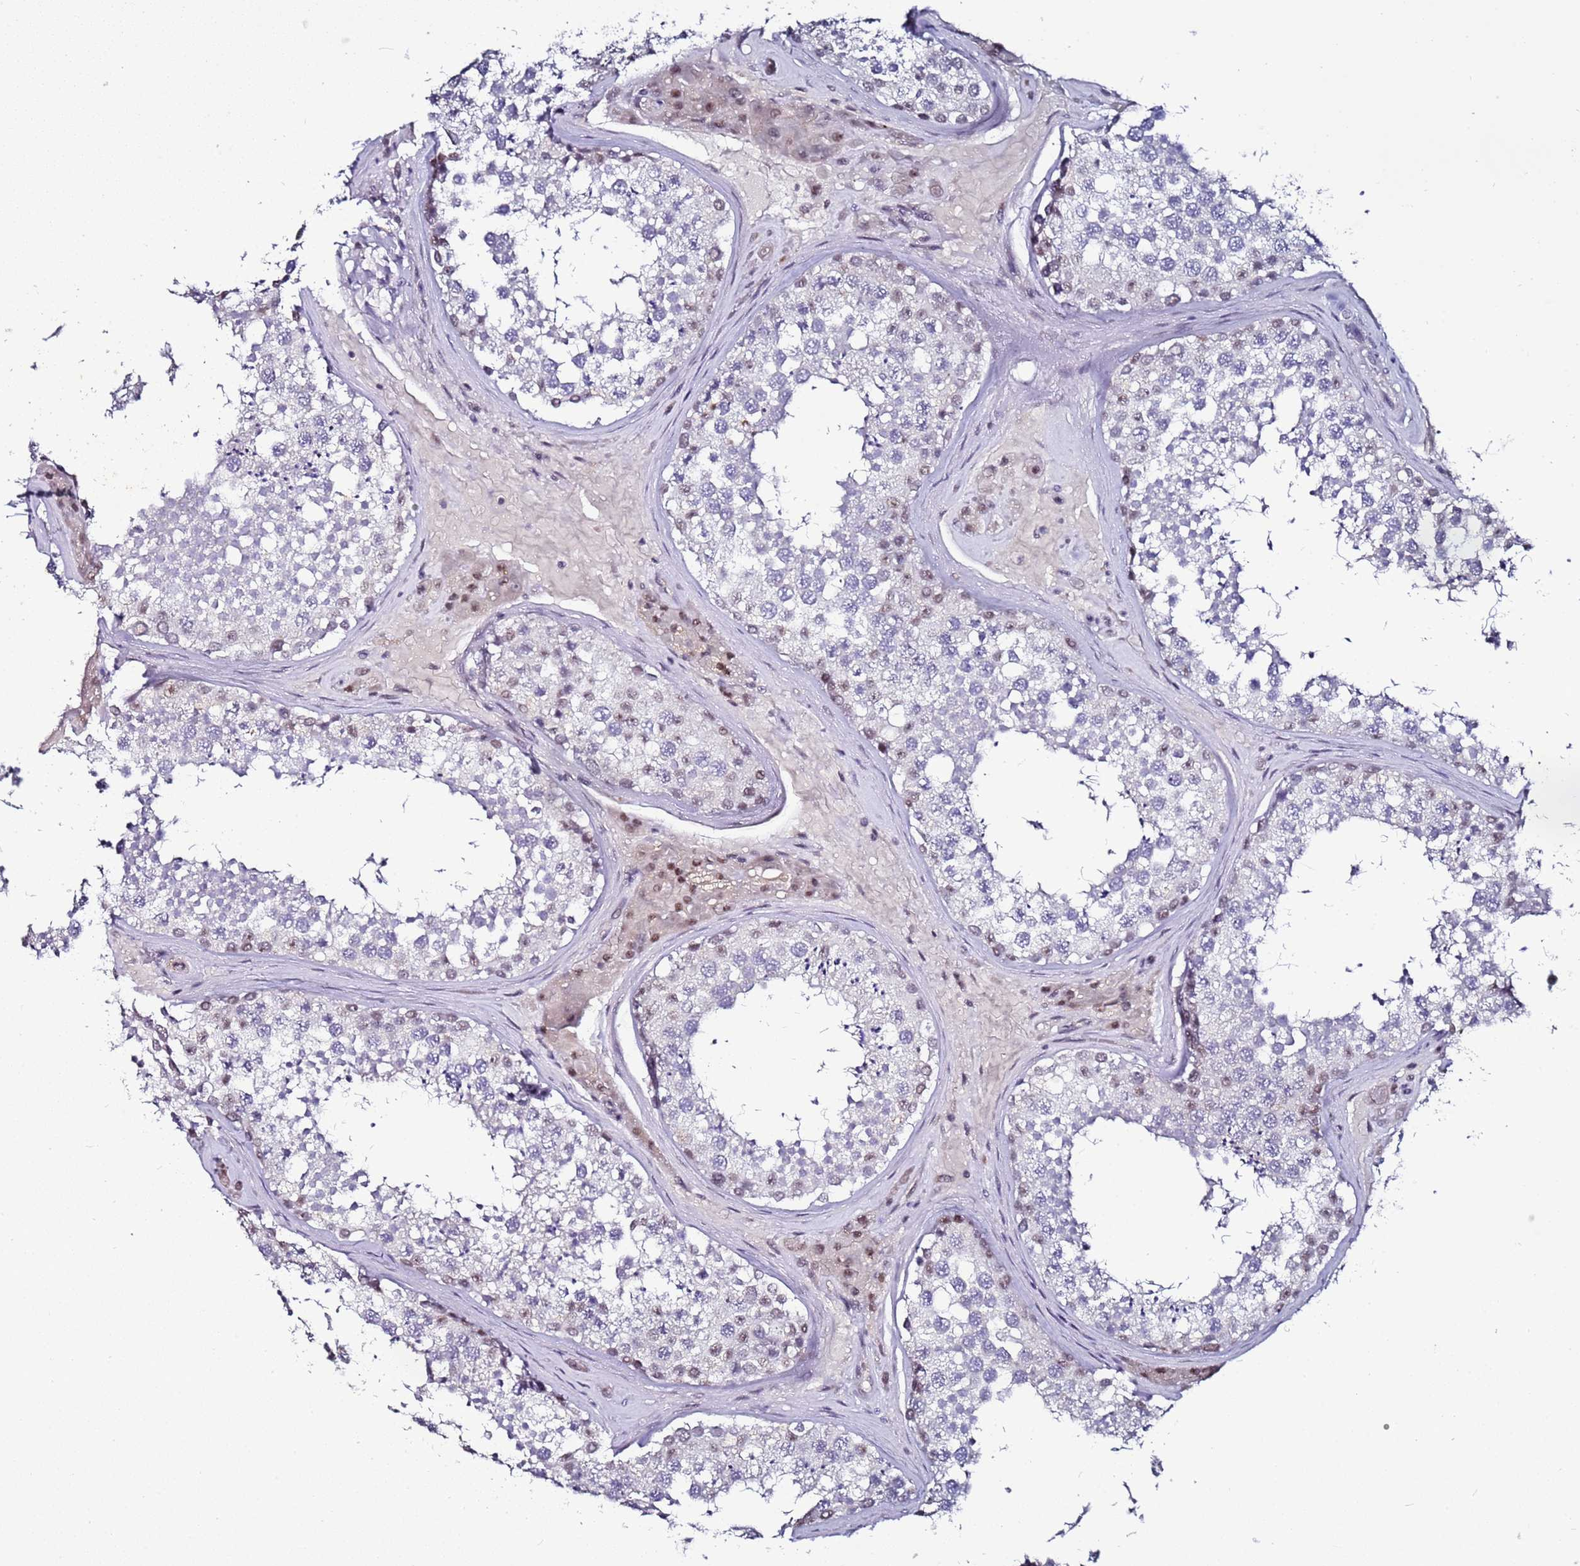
{"staining": {"intensity": "weak", "quantity": "<25%", "location": "nuclear"}, "tissue": "testis", "cell_type": "Cells in seminiferous ducts", "image_type": "normal", "snomed": [{"axis": "morphology", "description": "Normal tissue, NOS"}, {"axis": "topography", "description": "Testis"}], "caption": "IHC image of unremarkable testis stained for a protein (brown), which demonstrates no staining in cells in seminiferous ducts. Nuclei are stained in blue.", "gene": "PSMA7", "patient": {"sex": "male", "age": 46}}